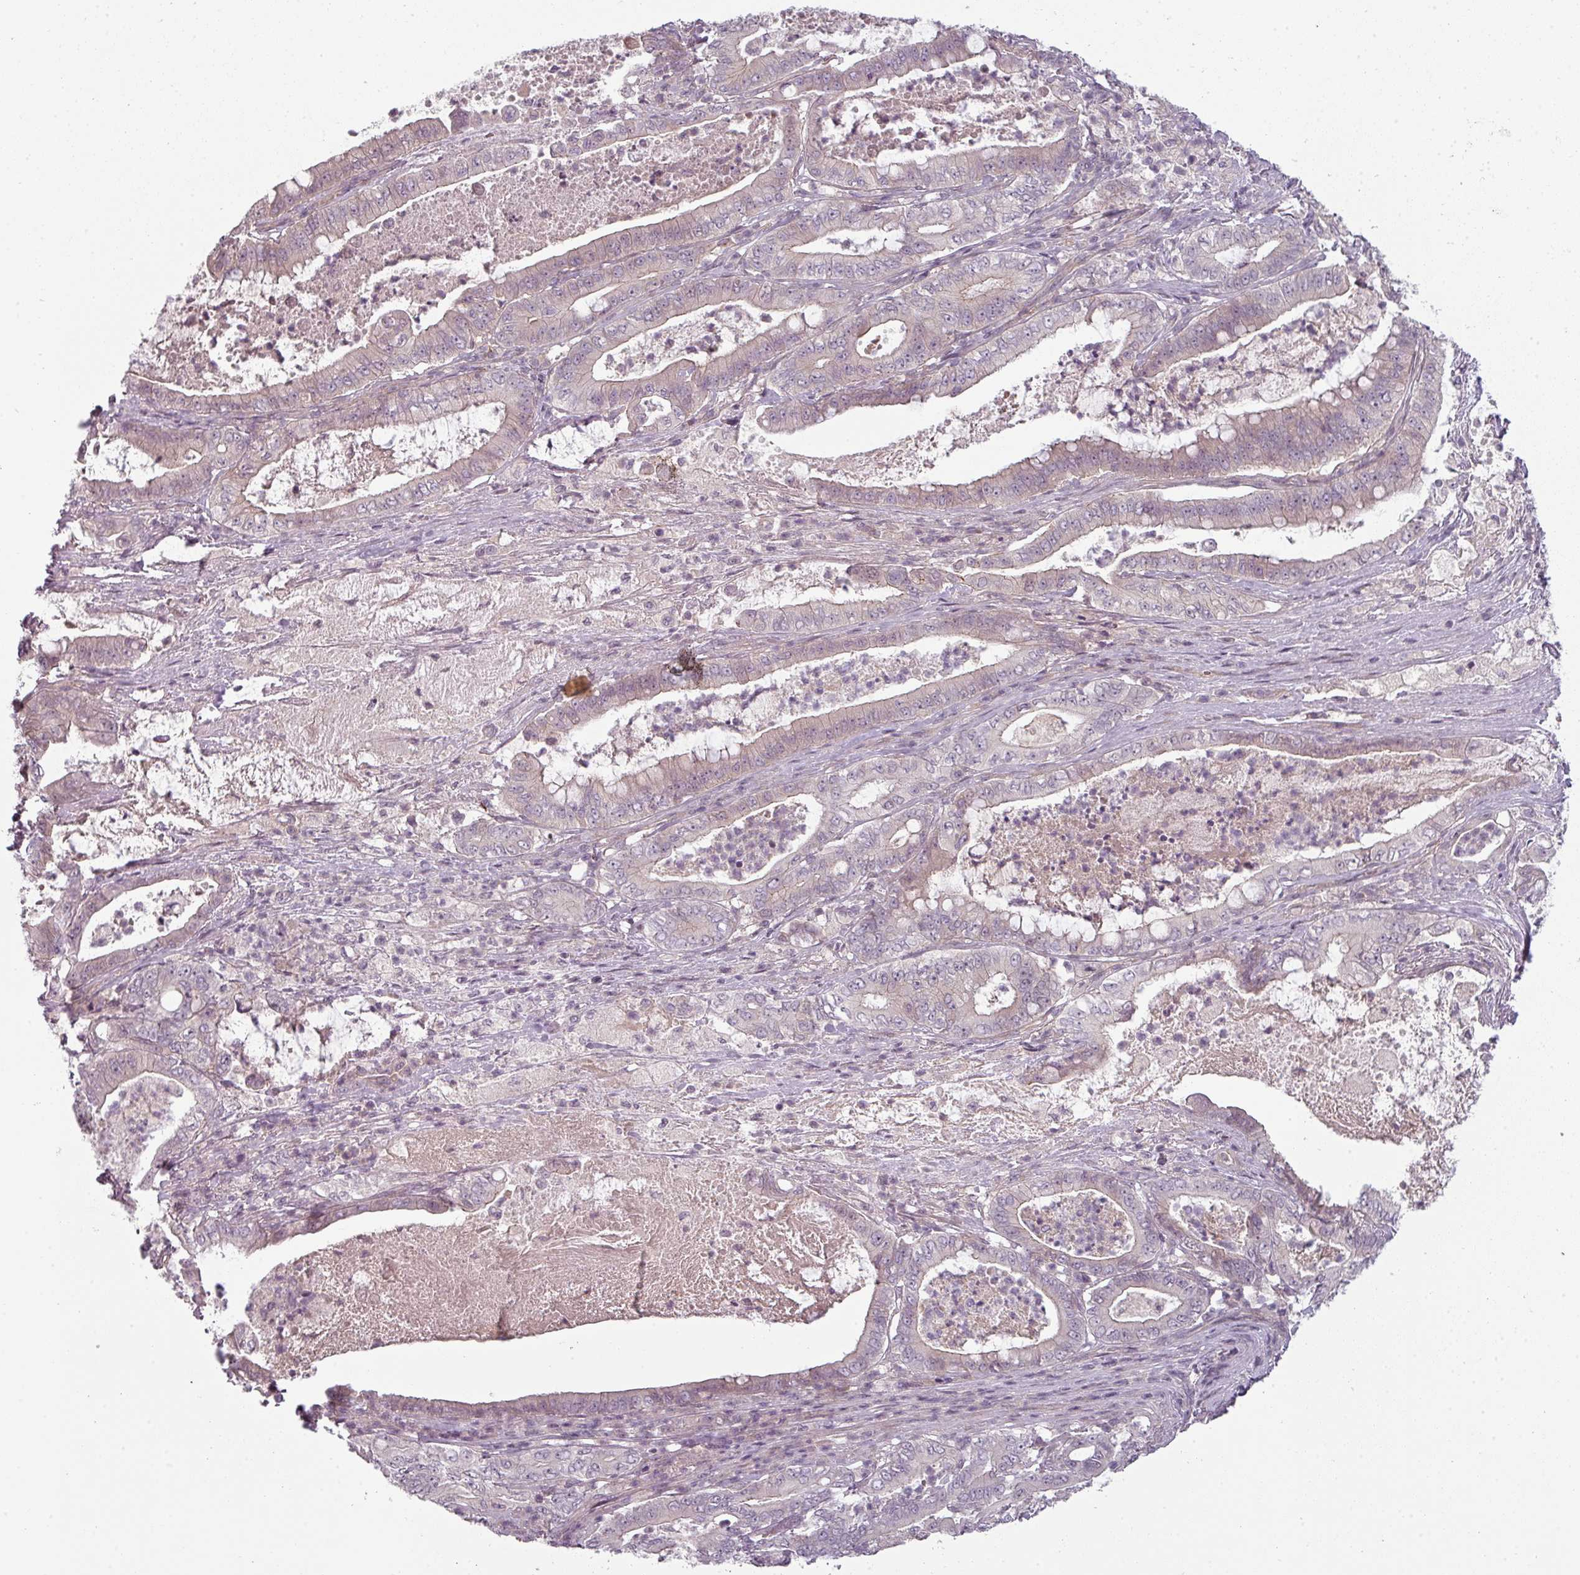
{"staining": {"intensity": "weak", "quantity": "<25%", "location": "cytoplasmic/membranous"}, "tissue": "pancreatic cancer", "cell_type": "Tumor cells", "image_type": "cancer", "snomed": [{"axis": "morphology", "description": "Adenocarcinoma, NOS"}, {"axis": "topography", "description": "Pancreas"}], "caption": "IHC image of neoplastic tissue: human pancreatic adenocarcinoma stained with DAB (3,3'-diaminobenzidine) shows no significant protein expression in tumor cells.", "gene": "SLC16A9", "patient": {"sex": "male", "age": 71}}